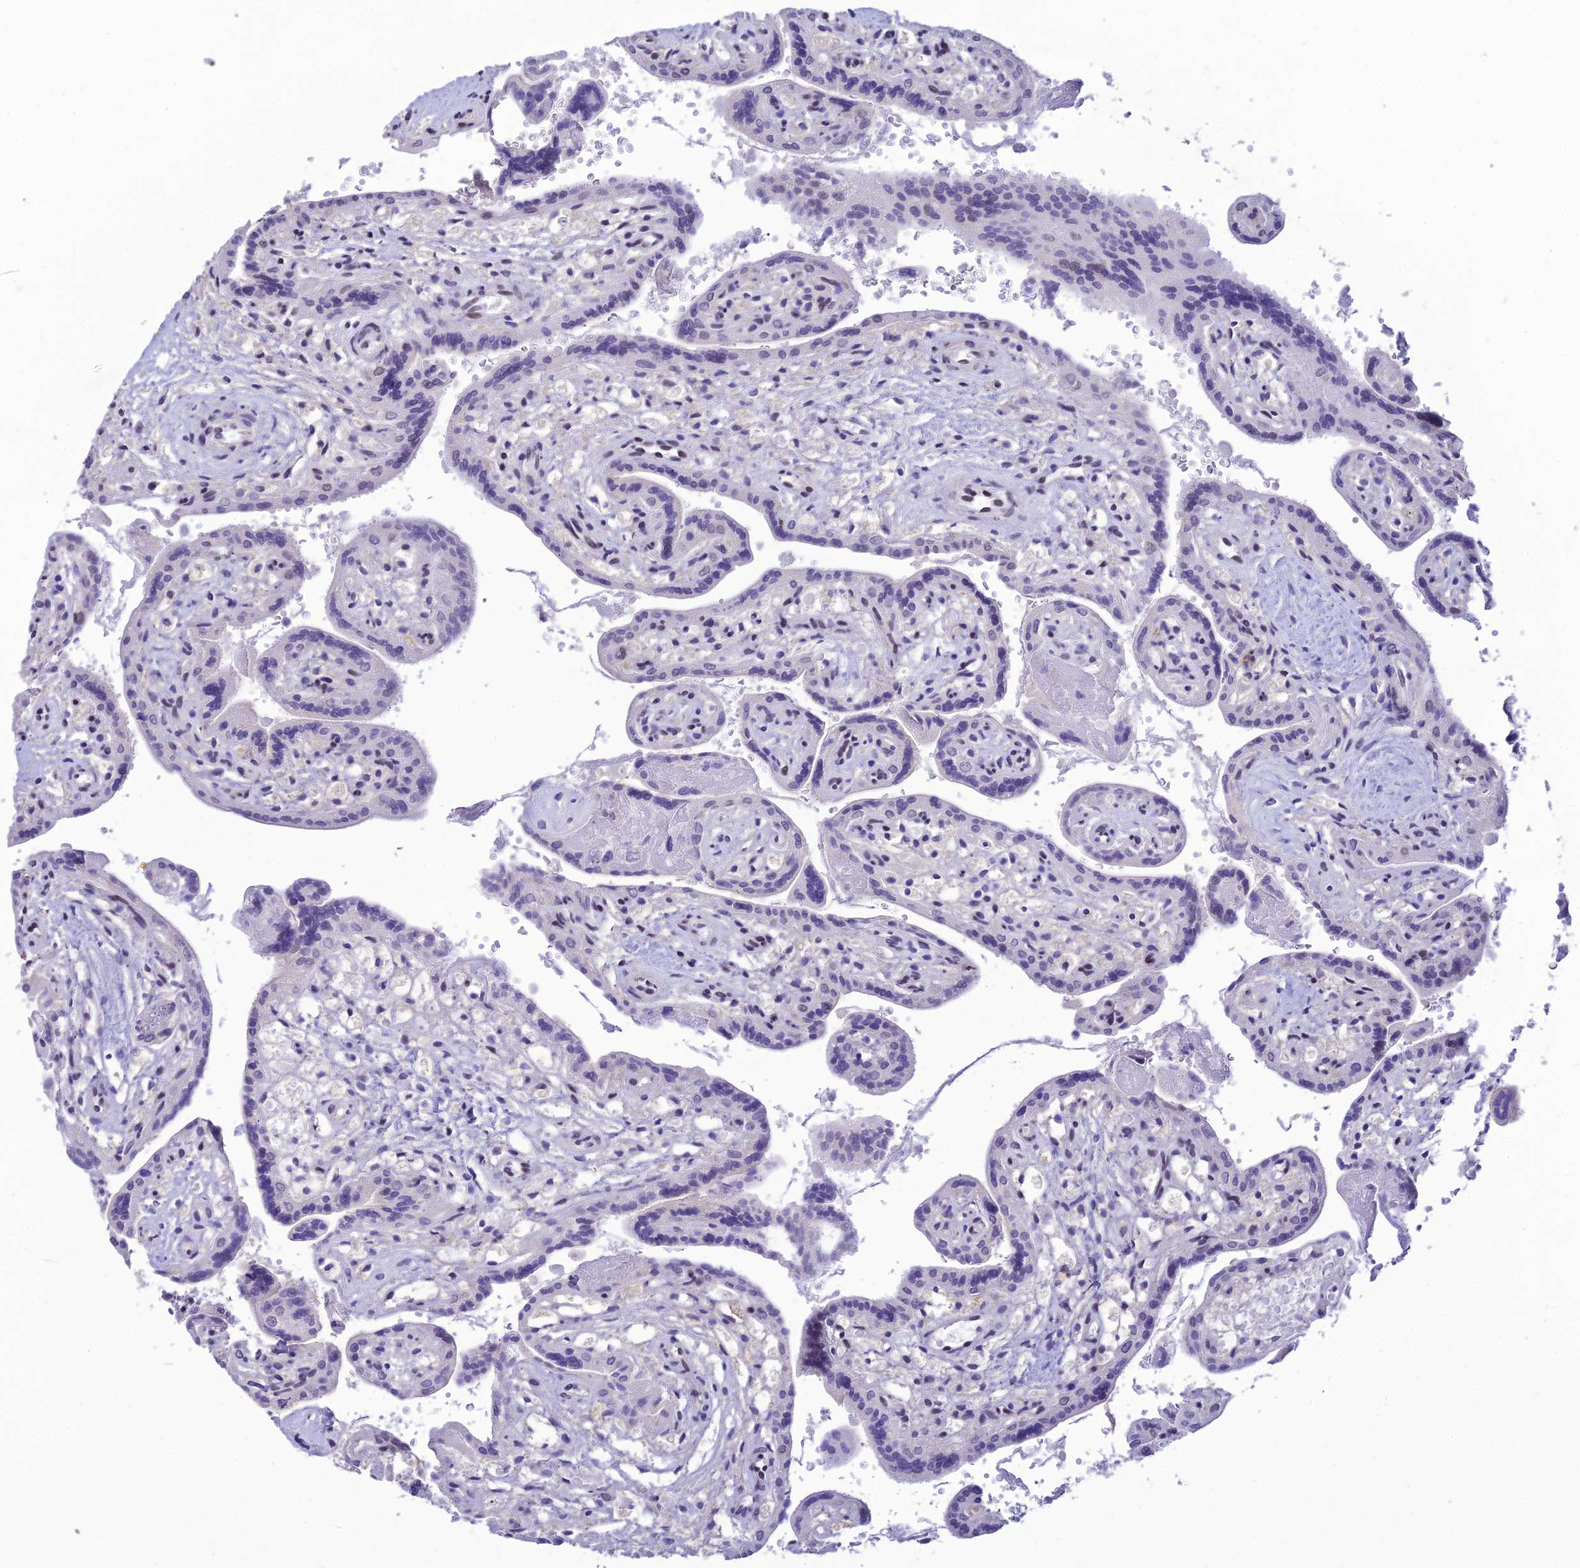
{"staining": {"intensity": "negative", "quantity": "none", "location": "none"}, "tissue": "placenta", "cell_type": "Trophoblastic cells", "image_type": "normal", "snomed": [{"axis": "morphology", "description": "Normal tissue, NOS"}, {"axis": "topography", "description": "Placenta"}], "caption": "IHC of benign human placenta demonstrates no positivity in trophoblastic cells. Brightfield microscopy of immunohistochemistry stained with DAB (3,3'-diaminobenzidine) (brown) and hematoxylin (blue), captured at high magnification.", "gene": "PTPRCAP", "patient": {"sex": "female", "age": 37}}